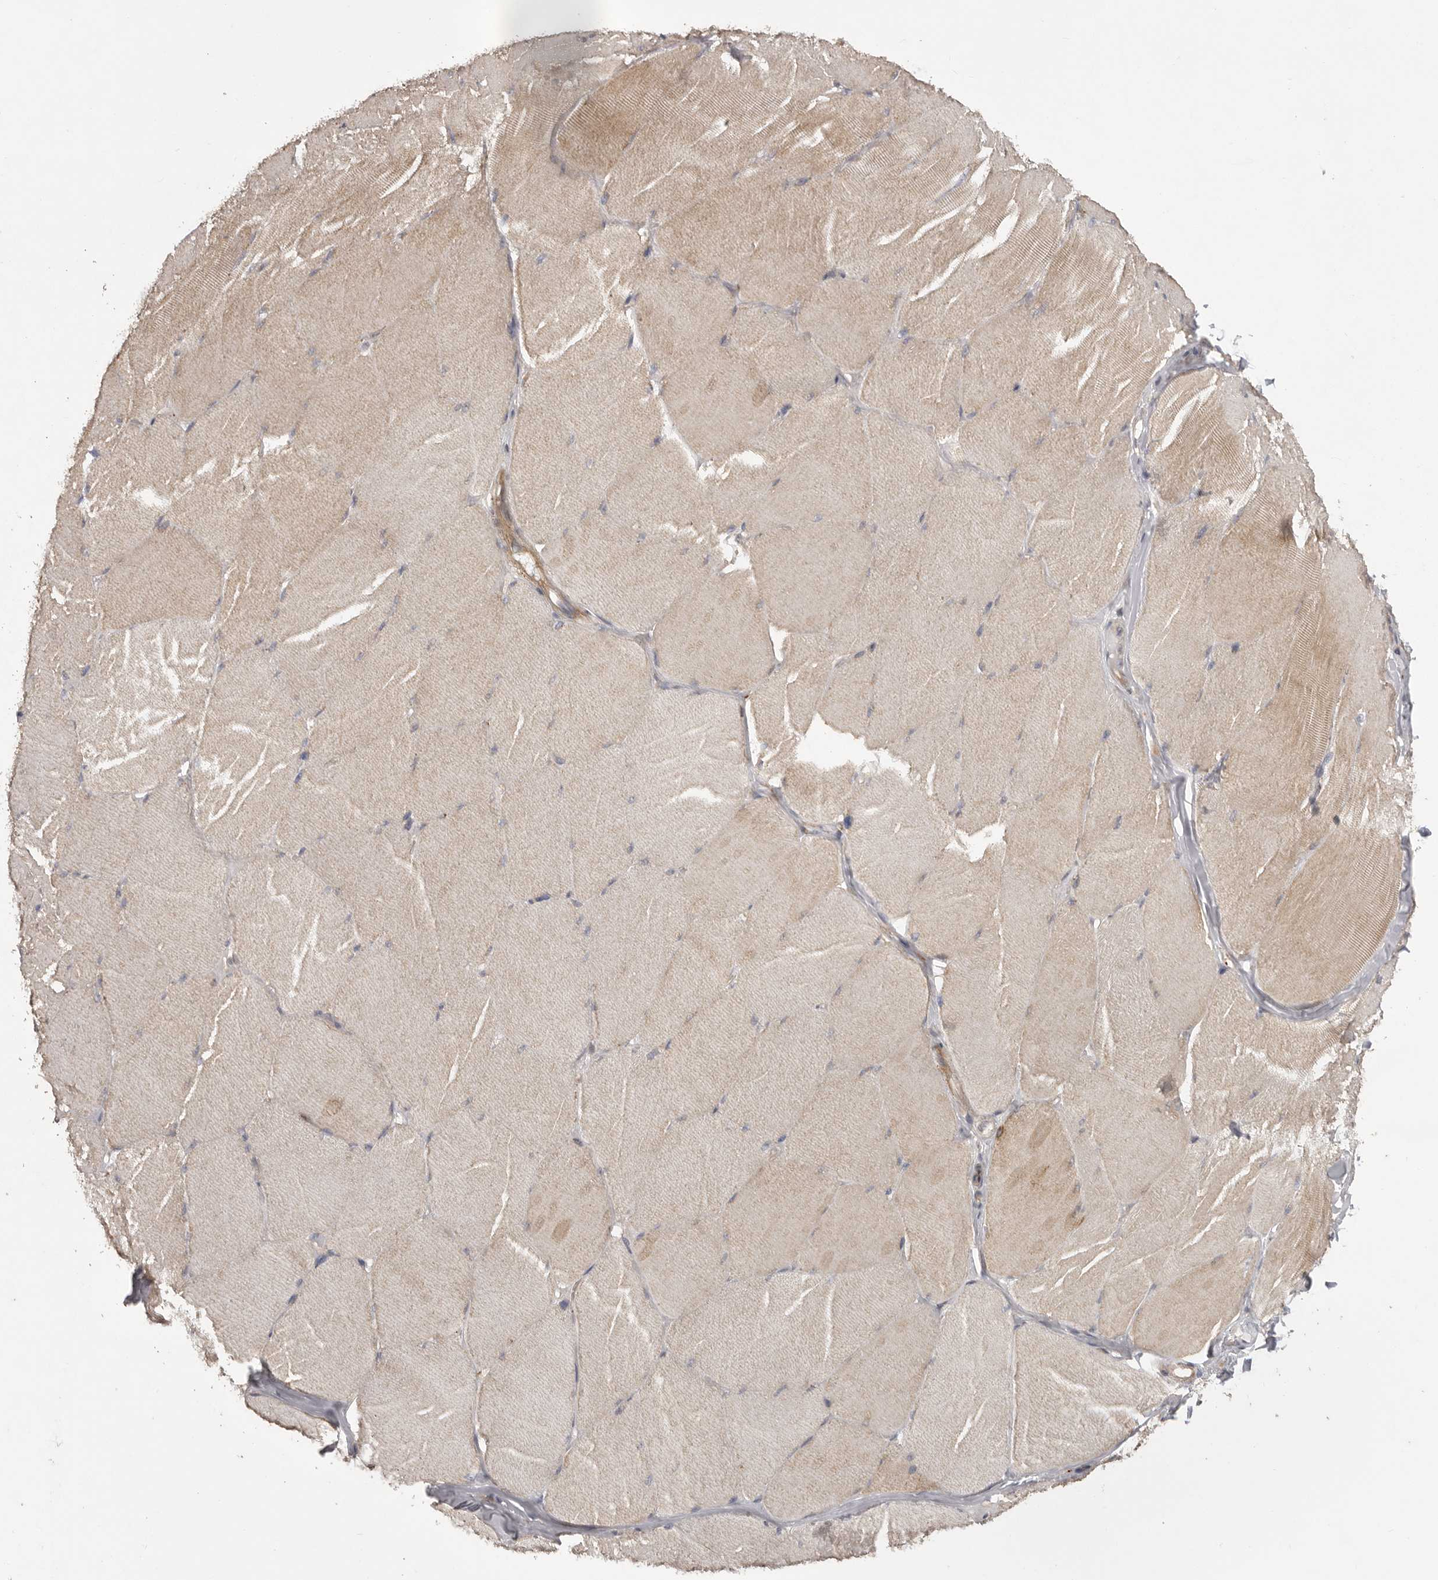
{"staining": {"intensity": "weak", "quantity": "25%-75%", "location": "cytoplasmic/membranous"}, "tissue": "skeletal muscle", "cell_type": "Myocytes", "image_type": "normal", "snomed": [{"axis": "morphology", "description": "Normal tissue, NOS"}, {"axis": "topography", "description": "Skin"}, {"axis": "topography", "description": "Skeletal muscle"}], "caption": "Myocytes exhibit weak cytoplasmic/membranous staining in approximately 25%-75% of cells in normal skeletal muscle.", "gene": "WDR47", "patient": {"sex": "male", "age": 83}}